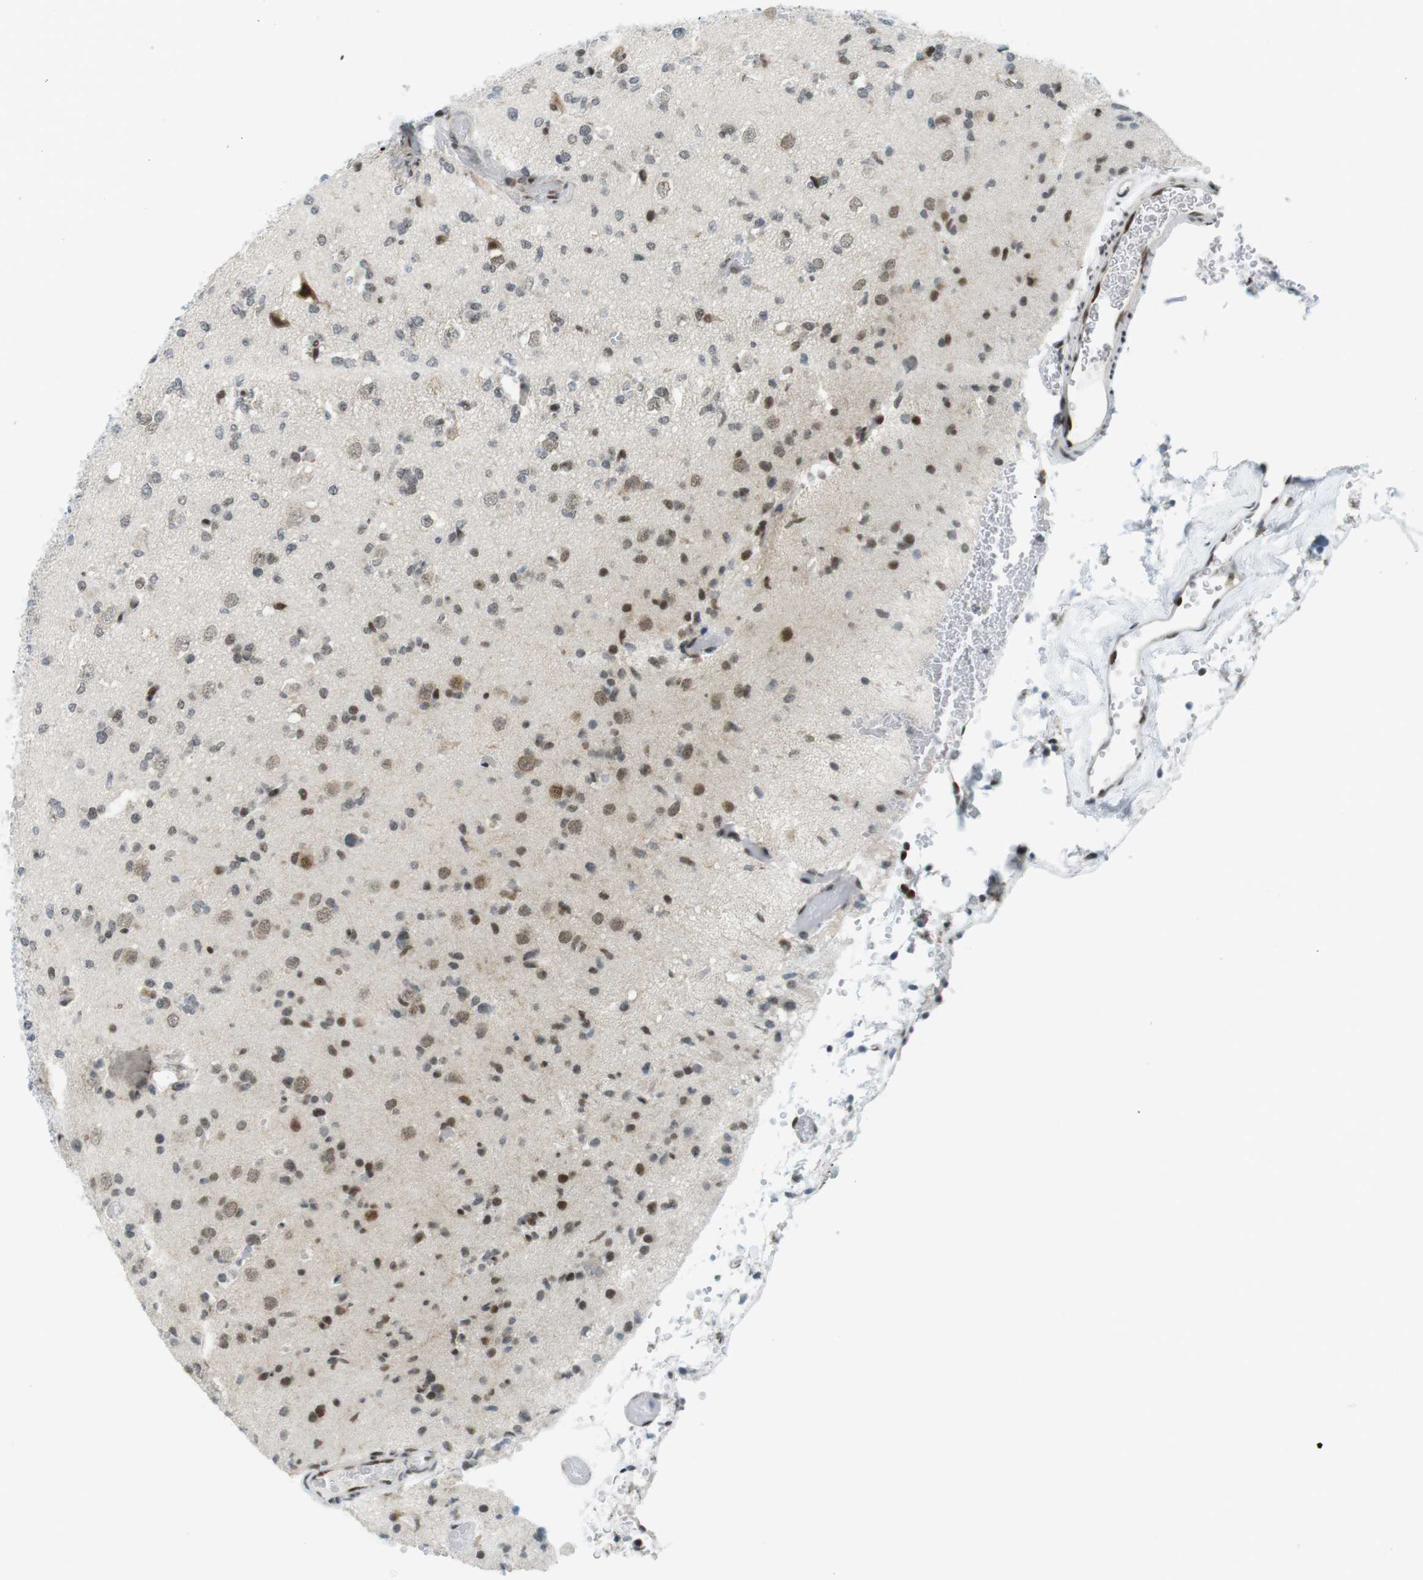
{"staining": {"intensity": "moderate", "quantity": "25%-75%", "location": "nuclear"}, "tissue": "glioma", "cell_type": "Tumor cells", "image_type": "cancer", "snomed": [{"axis": "morphology", "description": "Glioma, malignant, Low grade"}, {"axis": "topography", "description": "Brain"}], "caption": "Brown immunohistochemical staining in malignant glioma (low-grade) displays moderate nuclear expression in about 25%-75% of tumor cells.", "gene": "CDC27", "patient": {"sex": "female", "age": 22}}